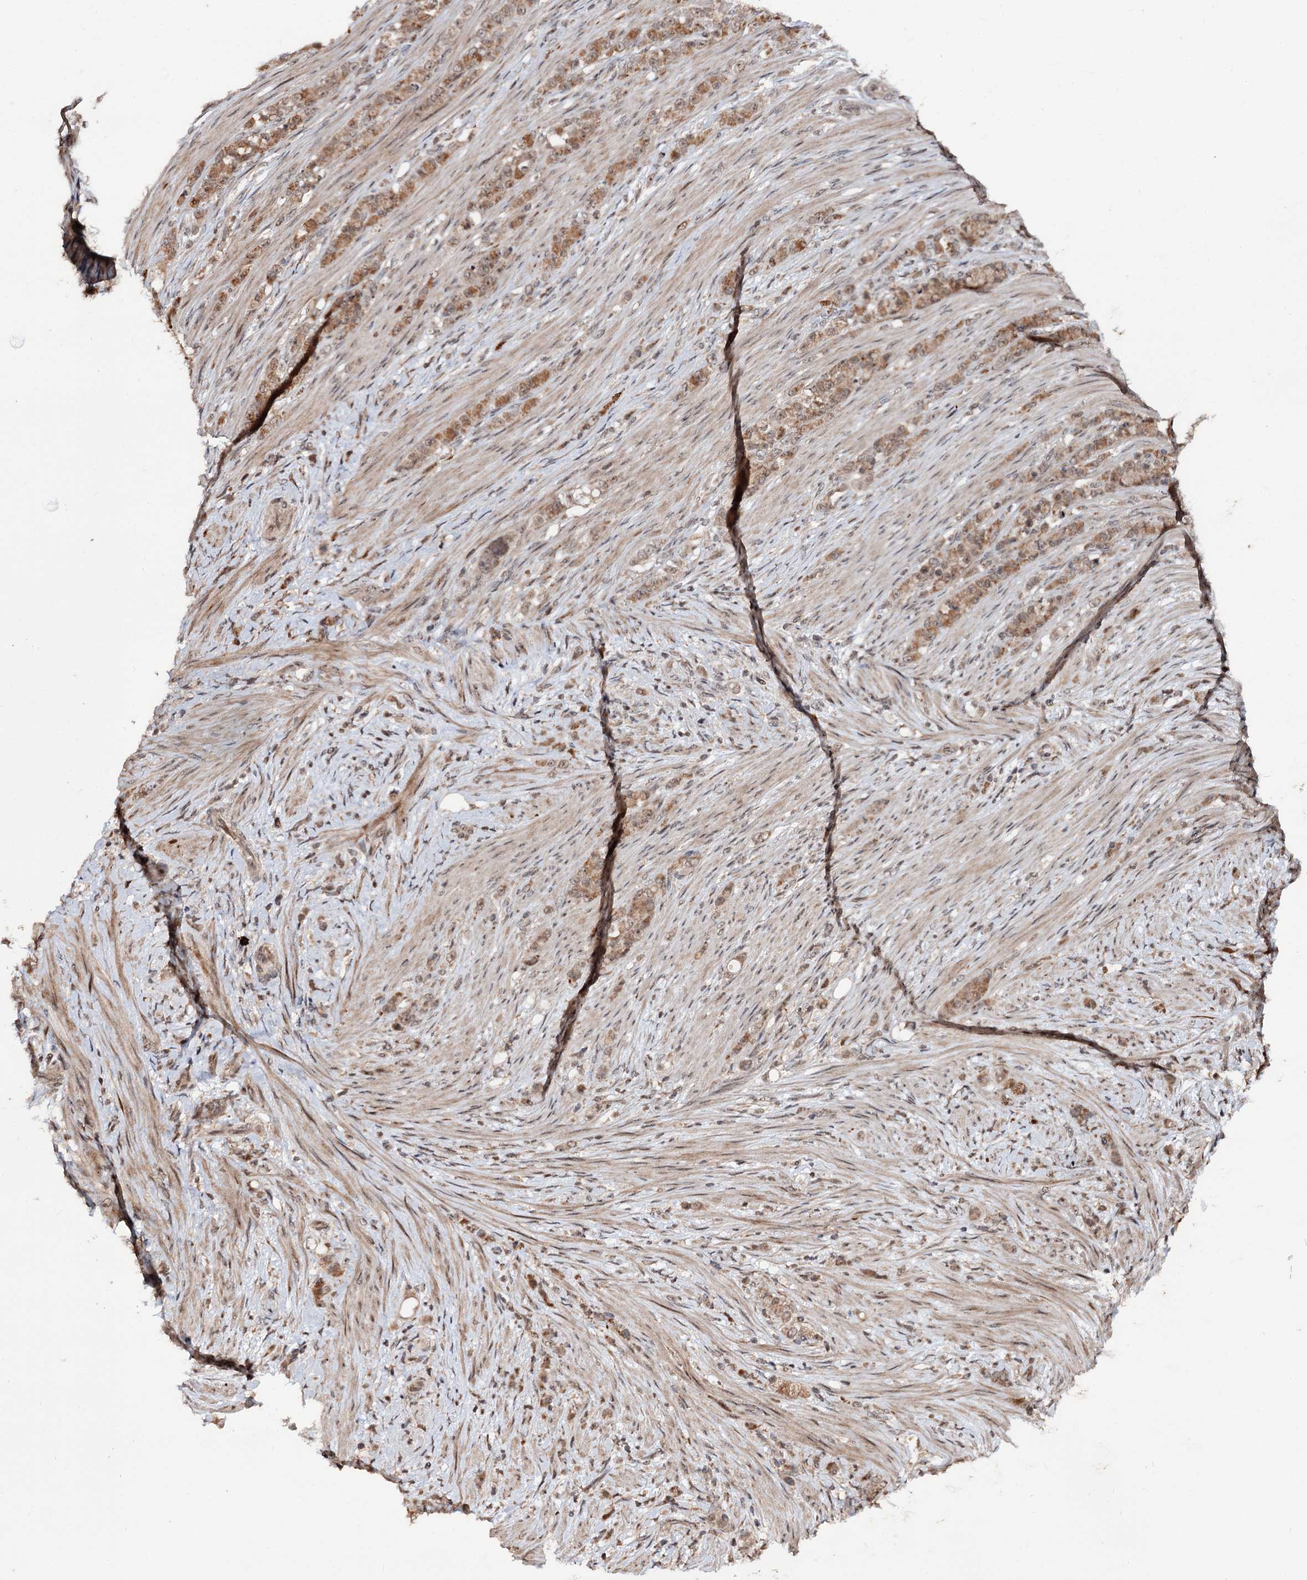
{"staining": {"intensity": "moderate", "quantity": ">75%", "location": "cytoplasmic/membranous"}, "tissue": "stomach cancer", "cell_type": "Tumor cells", "image_type": "cancer", "snomed": [{"axis": "morphology", "description": "Adenocarcinoma, NOS"}, {"axis": "topography", "description": "Stomach"}], "caption": "DAB immunohistochemical staining of human adenocarcinoma (stomach) demonstrates moderate cytoplasmic/membranous protein expression in approximately >75% of tumor cells. (Stains: DAB in brown, nuclei in blue, Microscopy: brightfield microscopy at high magnification).", "gene": "FAM53B", "patient": {"sex": "female", "age": 79}}